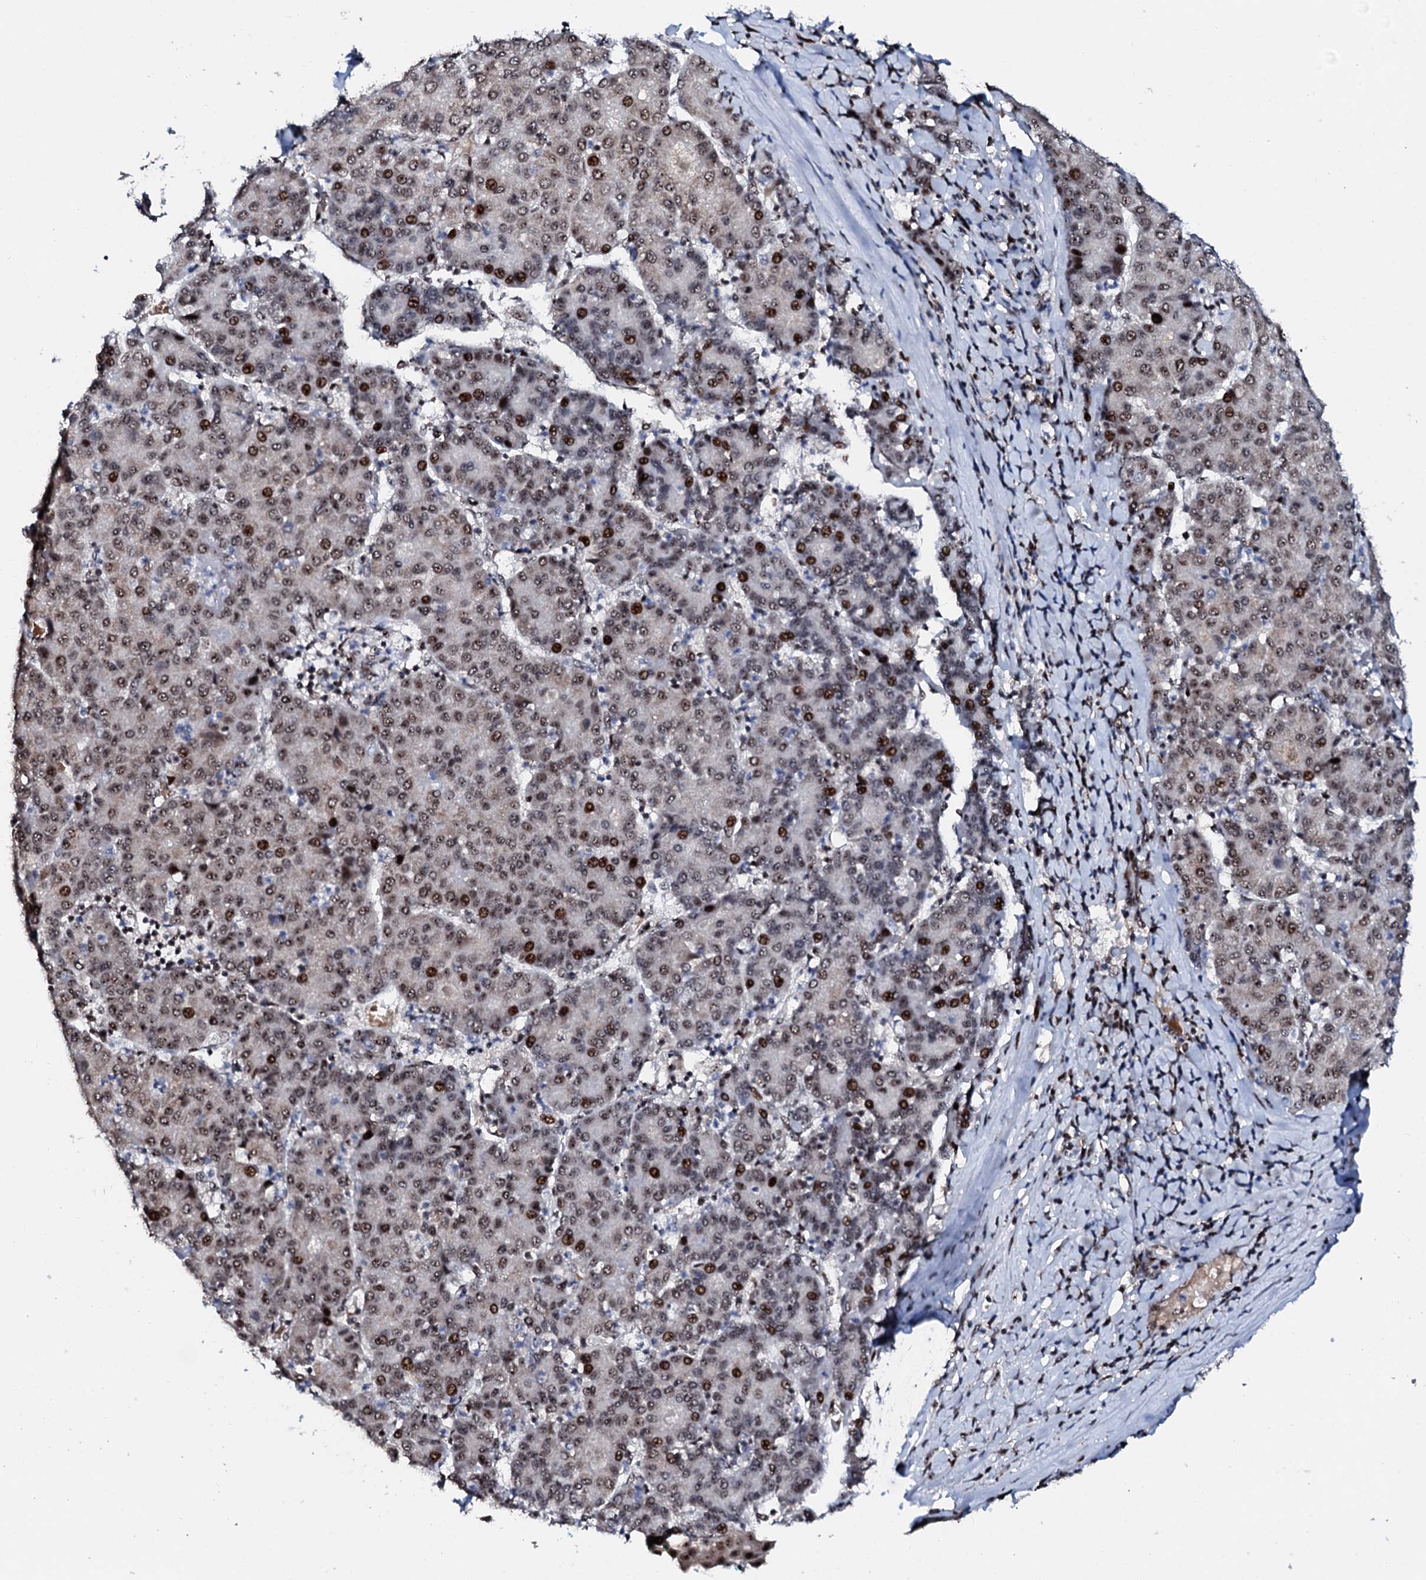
{"staining": {"intensity": "strong", "quantity": "25%-75%", "location": "nuclear"}, "tissue": "liver cancer", "cell_type": "Tumor cells", "image_type": "cancer", "snomed": [{"axis": "morphology", "description": "Carcinoma, Hepatocellular, NOS"}, {"axis": "topography", "description": "Liver"}], "caption": "Immunohistochemistry histopathology image of neoplastic tissue: hepatocellular carcinoma (liver) stained using immunohistochemistry (IHC) demonstrates high levels of strong protein expression localized specifically in the nuclear of tumor cells, appearing as a nuclear brown color.", "gene": "NEUROG3", "patient": {"sex": "male", "age": 65}}